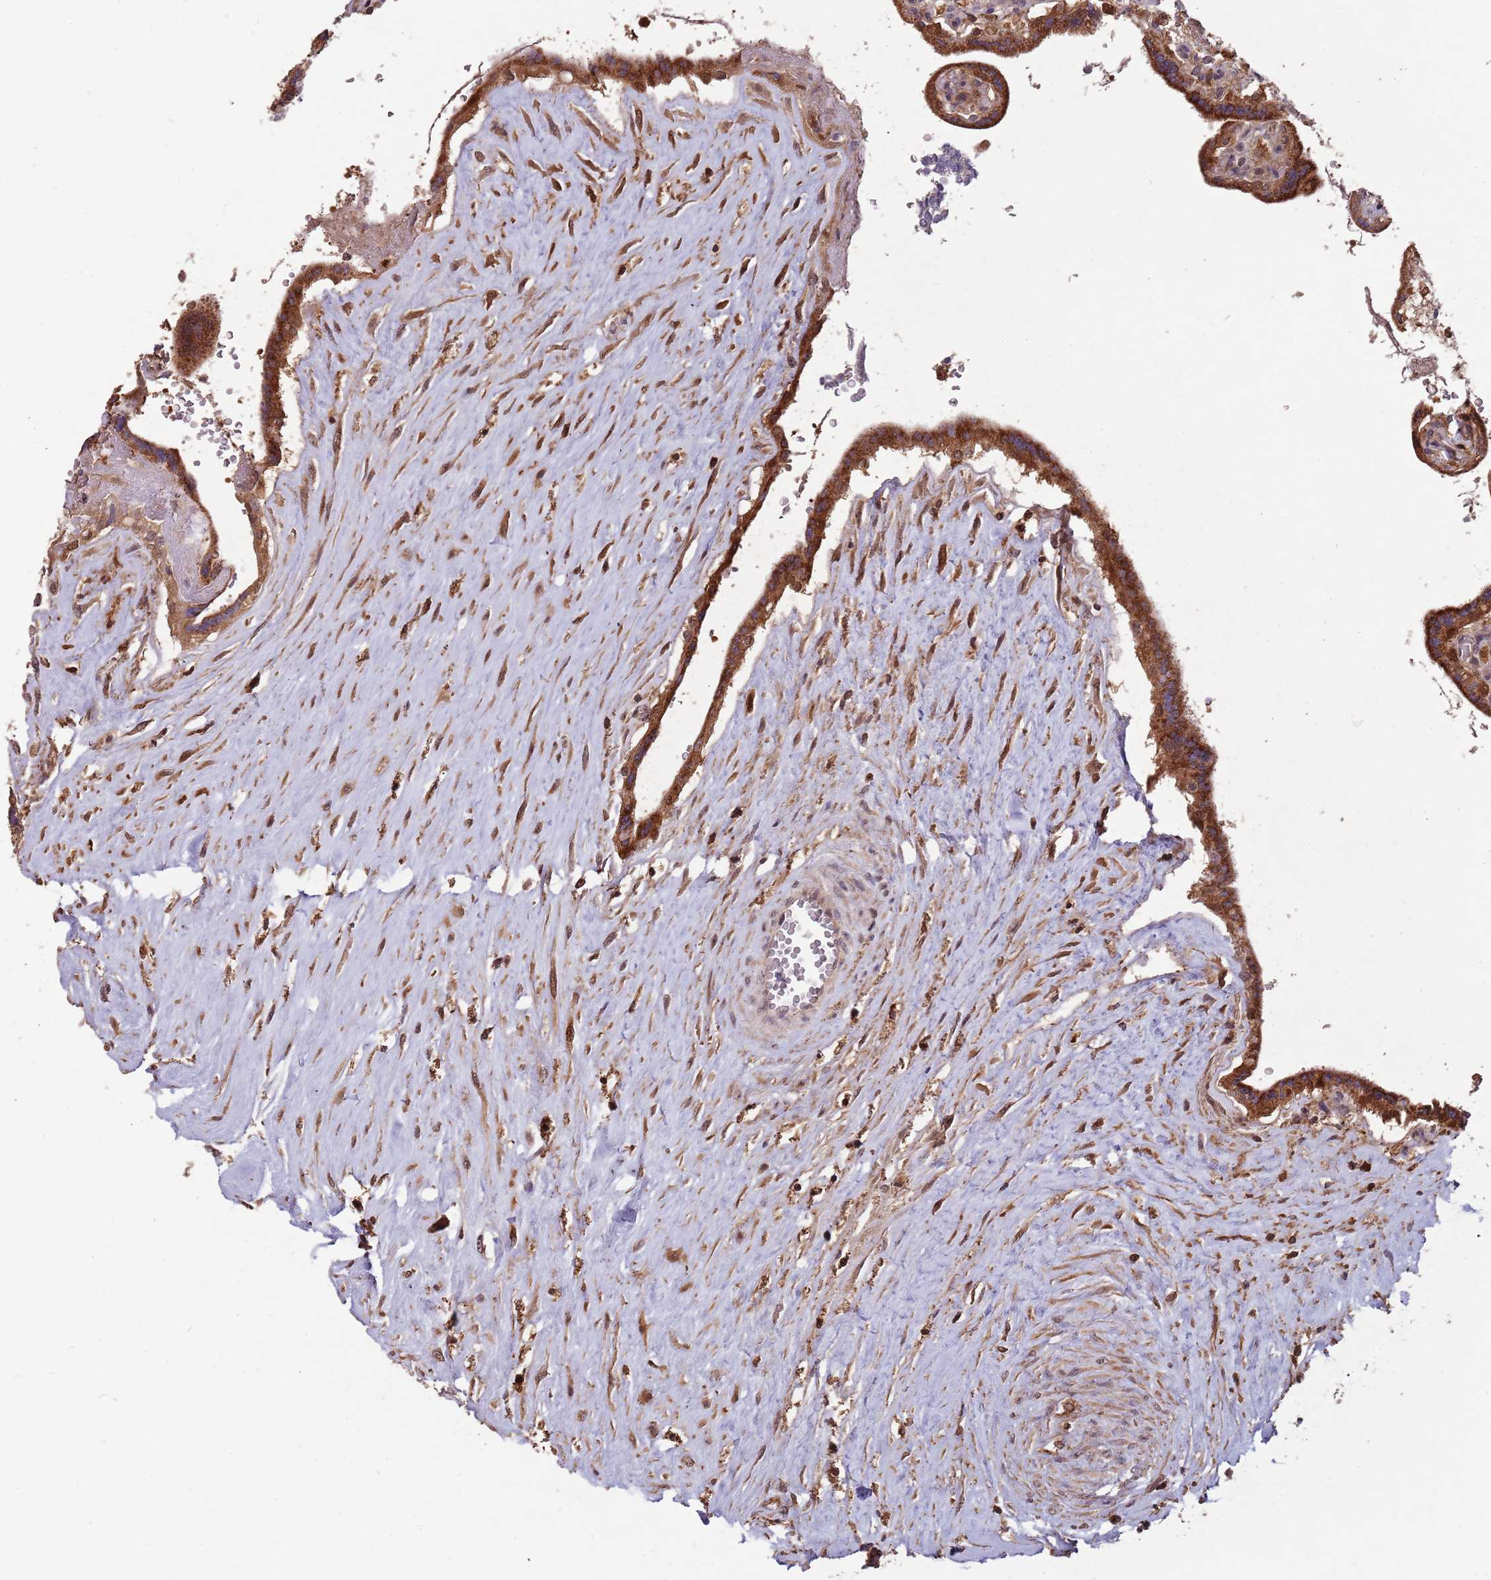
{"staining": {"intensity": "strong", "quantity": ">75%", "location": "cytoplasmic/membranous"}, "tissue": "placenta", "cell_type": "Trophoblastic cells", "image_type": "normal", "snomed": [{"axis": "morphology", "description": "Normal tissue, NOS"}, {"axis": "topography", "description": "Placenta"}], "caption": "Benign placenta was stained to show a protein in brown. There is high levels of strong cytoplasmic/membranous positivity in about >75% of trophoblastic cells. (Stains: DAB (3,3'-diaminobenzidine) in brown, nuclei in blue, Microscopy: brightfield microscopy at high magnification).", "gene": "ZNF639", "patient": {"sex": "female", "age": 37}}